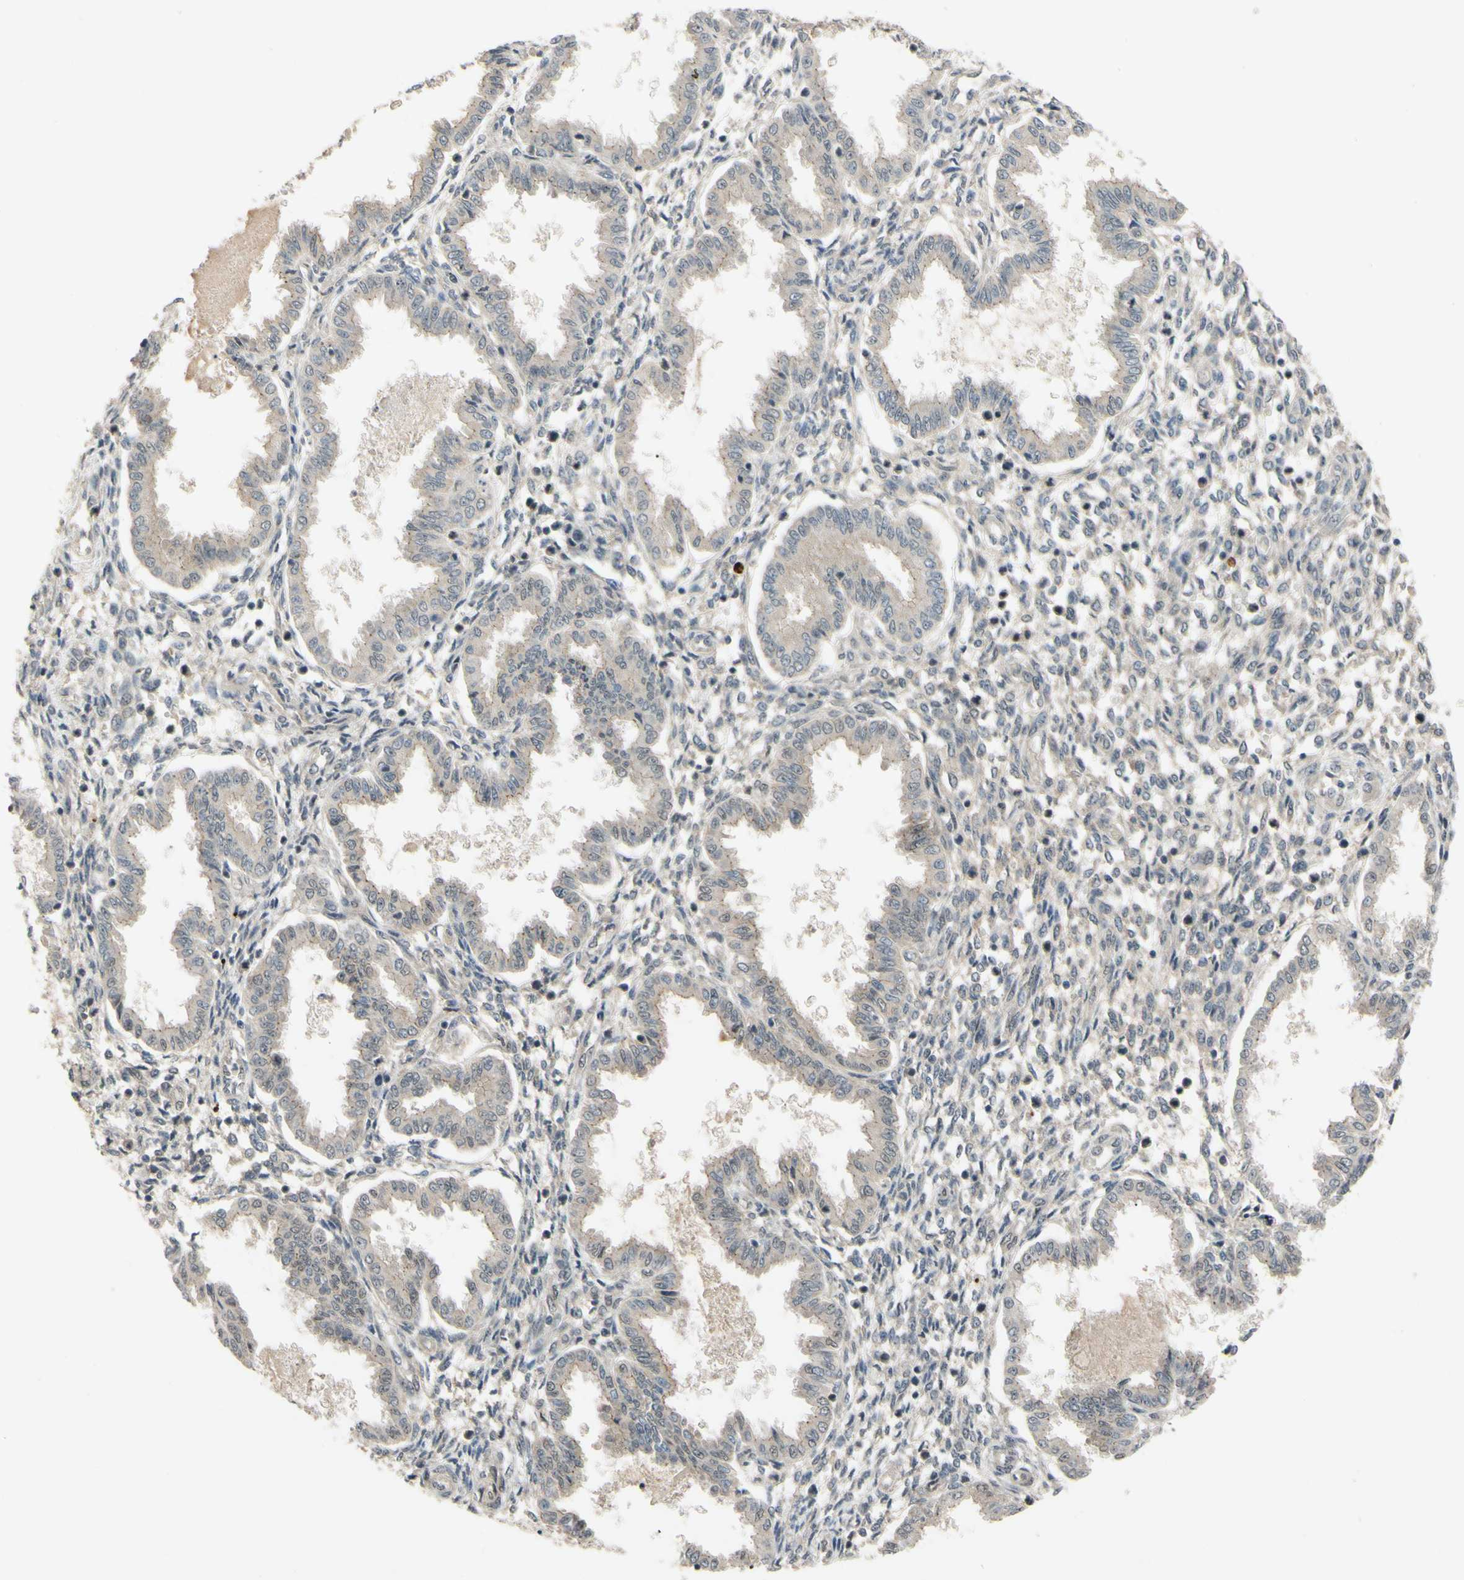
{"staining": {"intensity": "weak", "quantity": ">75%", "location": "cytoplasmic/membranous"}, "tissue": "endometrium", "cell_type": "Cells in endometrial stroma", "image_type": "normal", "snomed": [{"axis": "morphology", "description": "Normal tissue, NOS"}, {"axis": "topography", "description": "Endometrium"}], "caption": "The micrograph displays staining of unremarkable endometrium, revealing weak cytoplasmic/membranous protein expression (brown color) within cells in endometrial stroma. (IHC, brightfield microscopy, high magnification).", "gene": "ALK", "patient": {"sex": "female", "age": 33}}